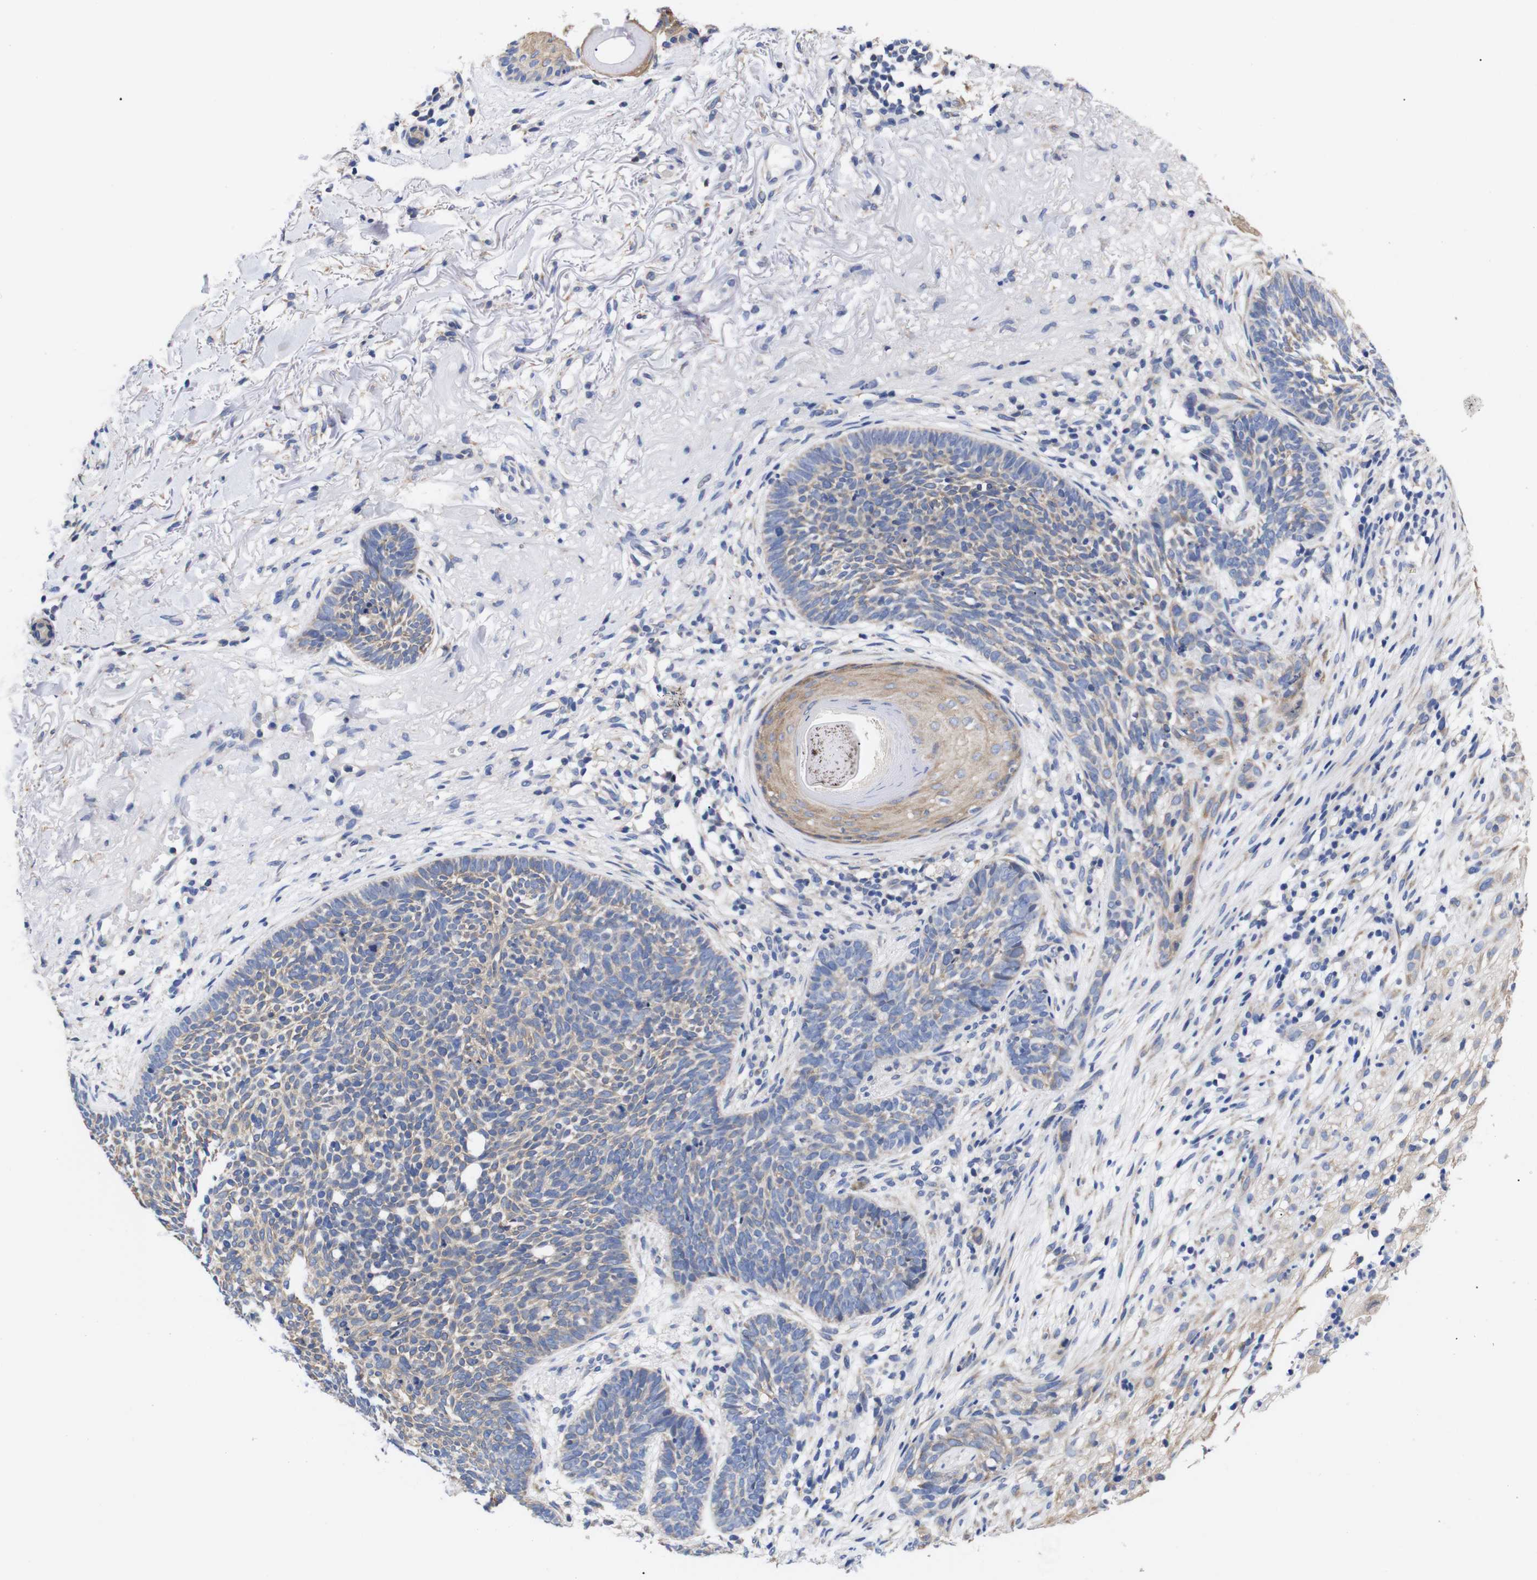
{"staining": {"intensity": "weak", "quantity": ">75%", "location": "cytoplasmic/membranous"}, "tissue": "skin cancer", "cell_type": "Tumor cells", "image_type": "cancer", "snomed": [{"axis": "morphology", "description": "Basal cell carcinoma"}, {"axis": "topography", "description": "Skin"}], "caption": "The photomicrograph demonstrates a brown stain indicating the presence of a protein in the cytoplasmic/membranous of tumor cells in skin basal cell carcinoma.", "gene": "OPN3", "patient": {"sex": "female", "age": 70}}